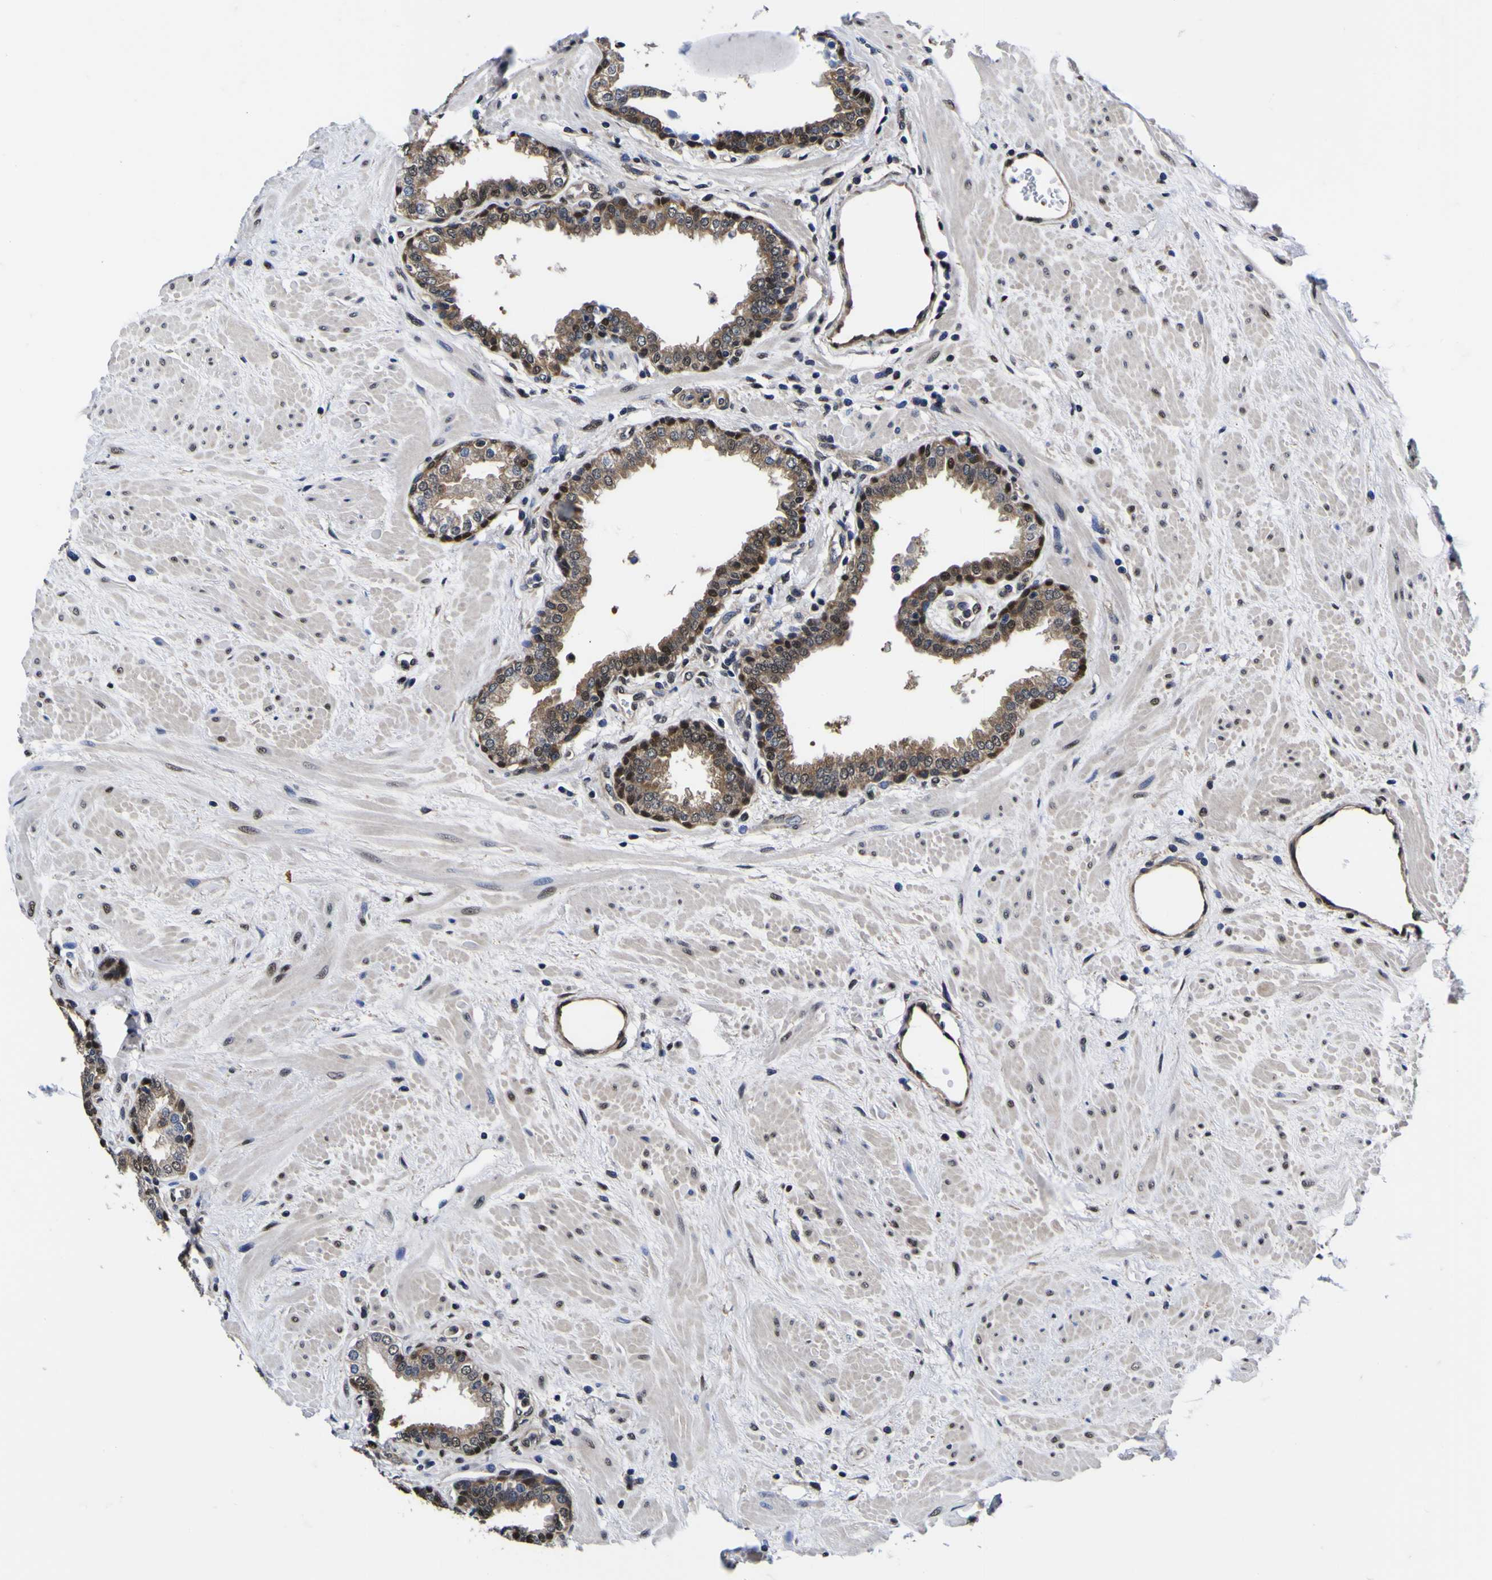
{"staining": {"intensity": "moderate", "quantity": "25%-75%", "location": "cytoplasmic/membranous,nuclear"}, "tissue": "prostate", "cell_type": "Glandular cells", "image_type": "normal", "snomed": [{"axis": "morphology", "description": "Normal tissue, NOS"}, {"axis": "topography", "description": "Prostate"}], "caption": "About 25%-75% of glandular cells in unremarkable human prostate demonstrate moderate cytoplasmic/membranous,nuclear protein staining as visualized by brown immunohistochemical staining.", "gene": "FAM110B", "patient": {"sex": "male", "age": 51}}